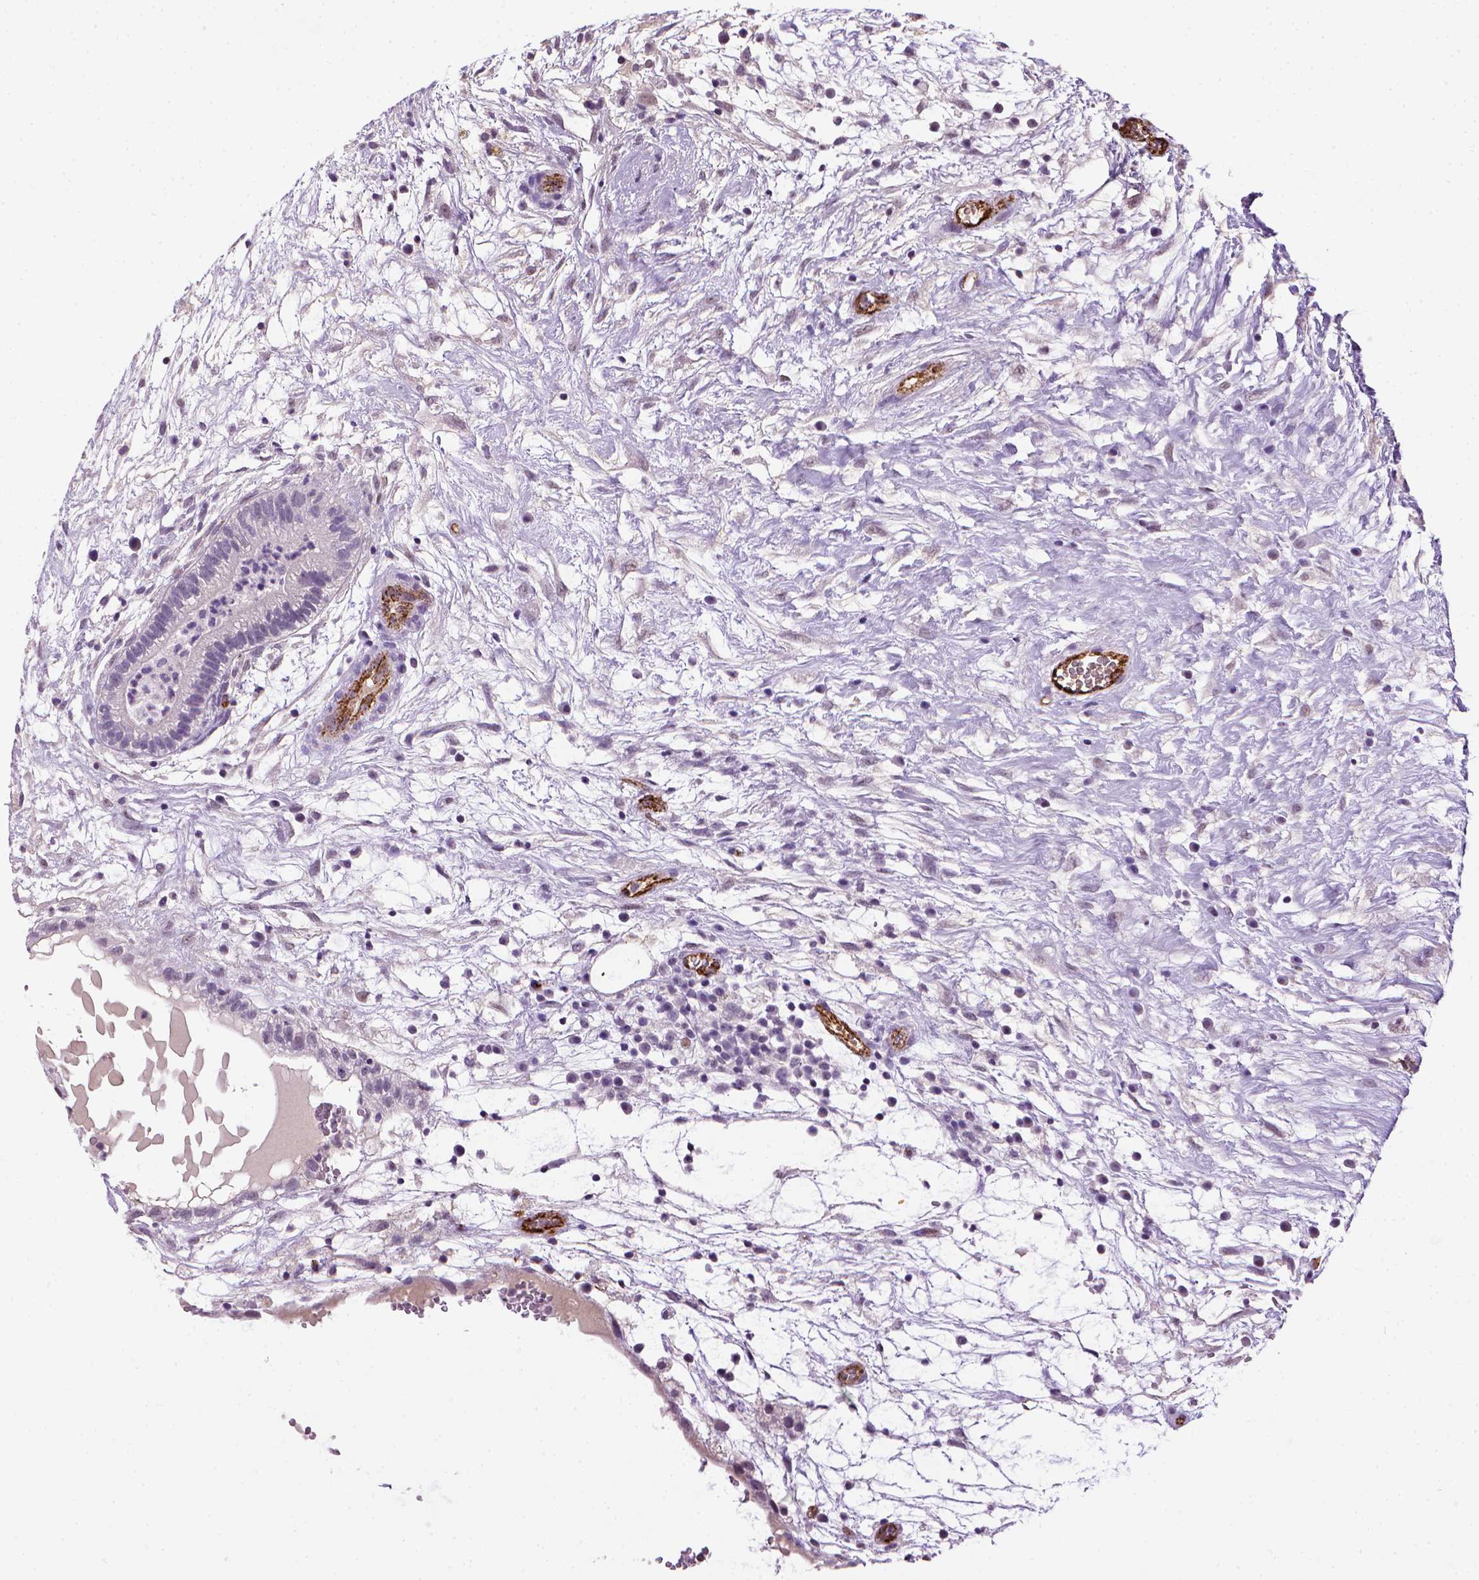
{"staining": {"intensity": "negative", "quantity": "none", "location": "none"}, "tissue": "testis cancer", "cell_type": "Tumor cells", "image_type": "cancer", "snomed": [{"axis": "morphology", "description": "Normal tissue, NOS"}, {"axis": "morphology", "description": "Carcinoma, Embryonal, NOS"}, {"axis": "topography", "description": "Testis"}], "caption": "Immunohistochemical staining of human testis cancer displays no significant positivity in tumor cells.", "gene": "VWF", "patient": {"sex": "male", "age": 32}}